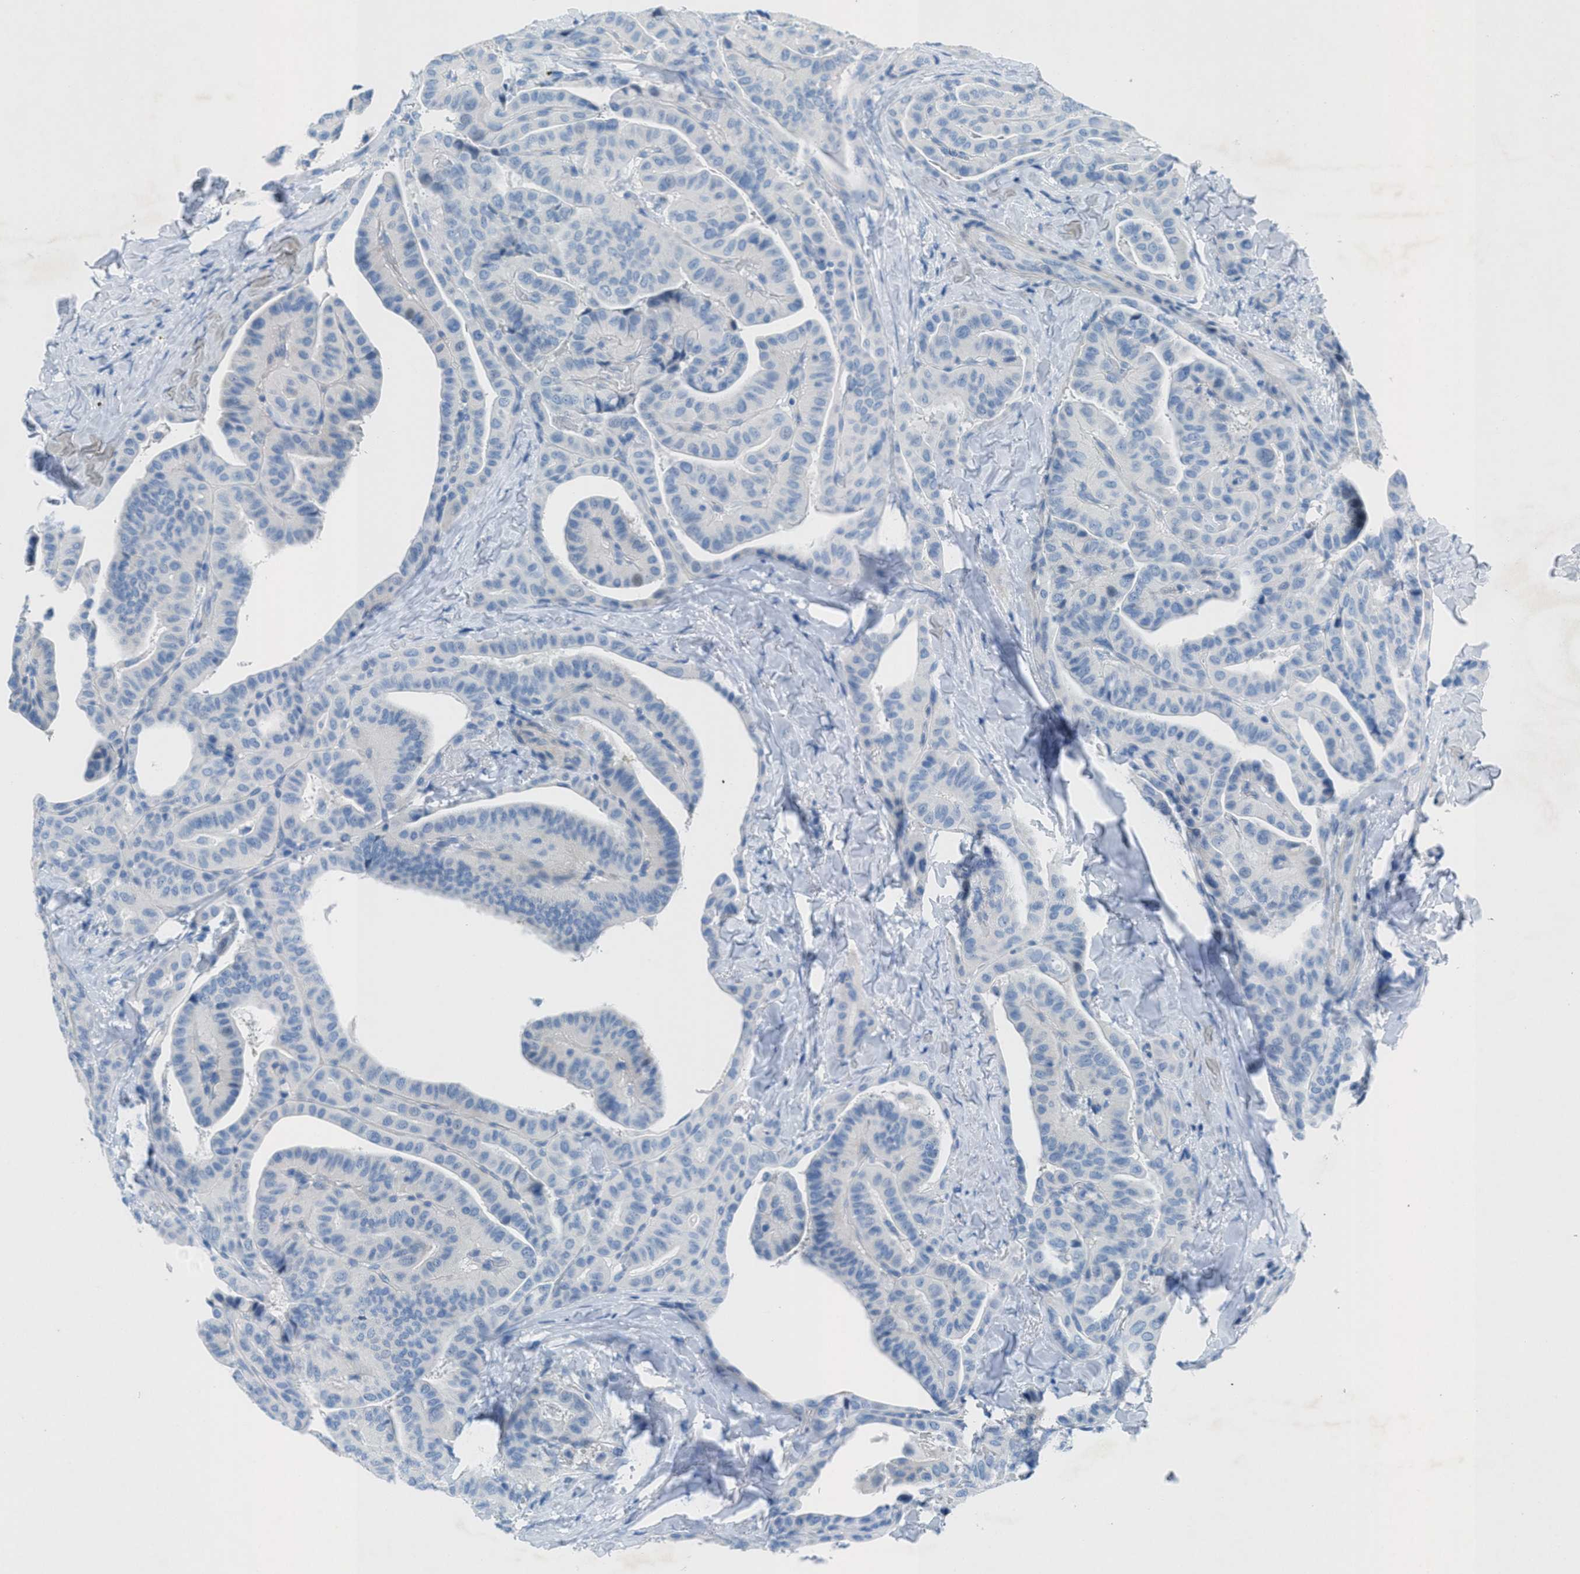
{"staining": {"intensity": "negative", "quantity": "none", "location": "none"}, "tissue": "thyroid cancer", "cell_type": "Tumor cells", "image_type": "cancer", "snomed": [{"axis": "morphology", "description": "Papillary adenocarcinoma, NOS"}, {"axis": "topography", "description": "Thyroid gland"}], "caption": "A photomicrograph of human thyroid cancer (papillary adenocarcinoma) is negative for staining in tumor cells. Nuclei are stained in blue.", "gene": "GALNT17", "patient": {"sex": "male", "age": 77}}